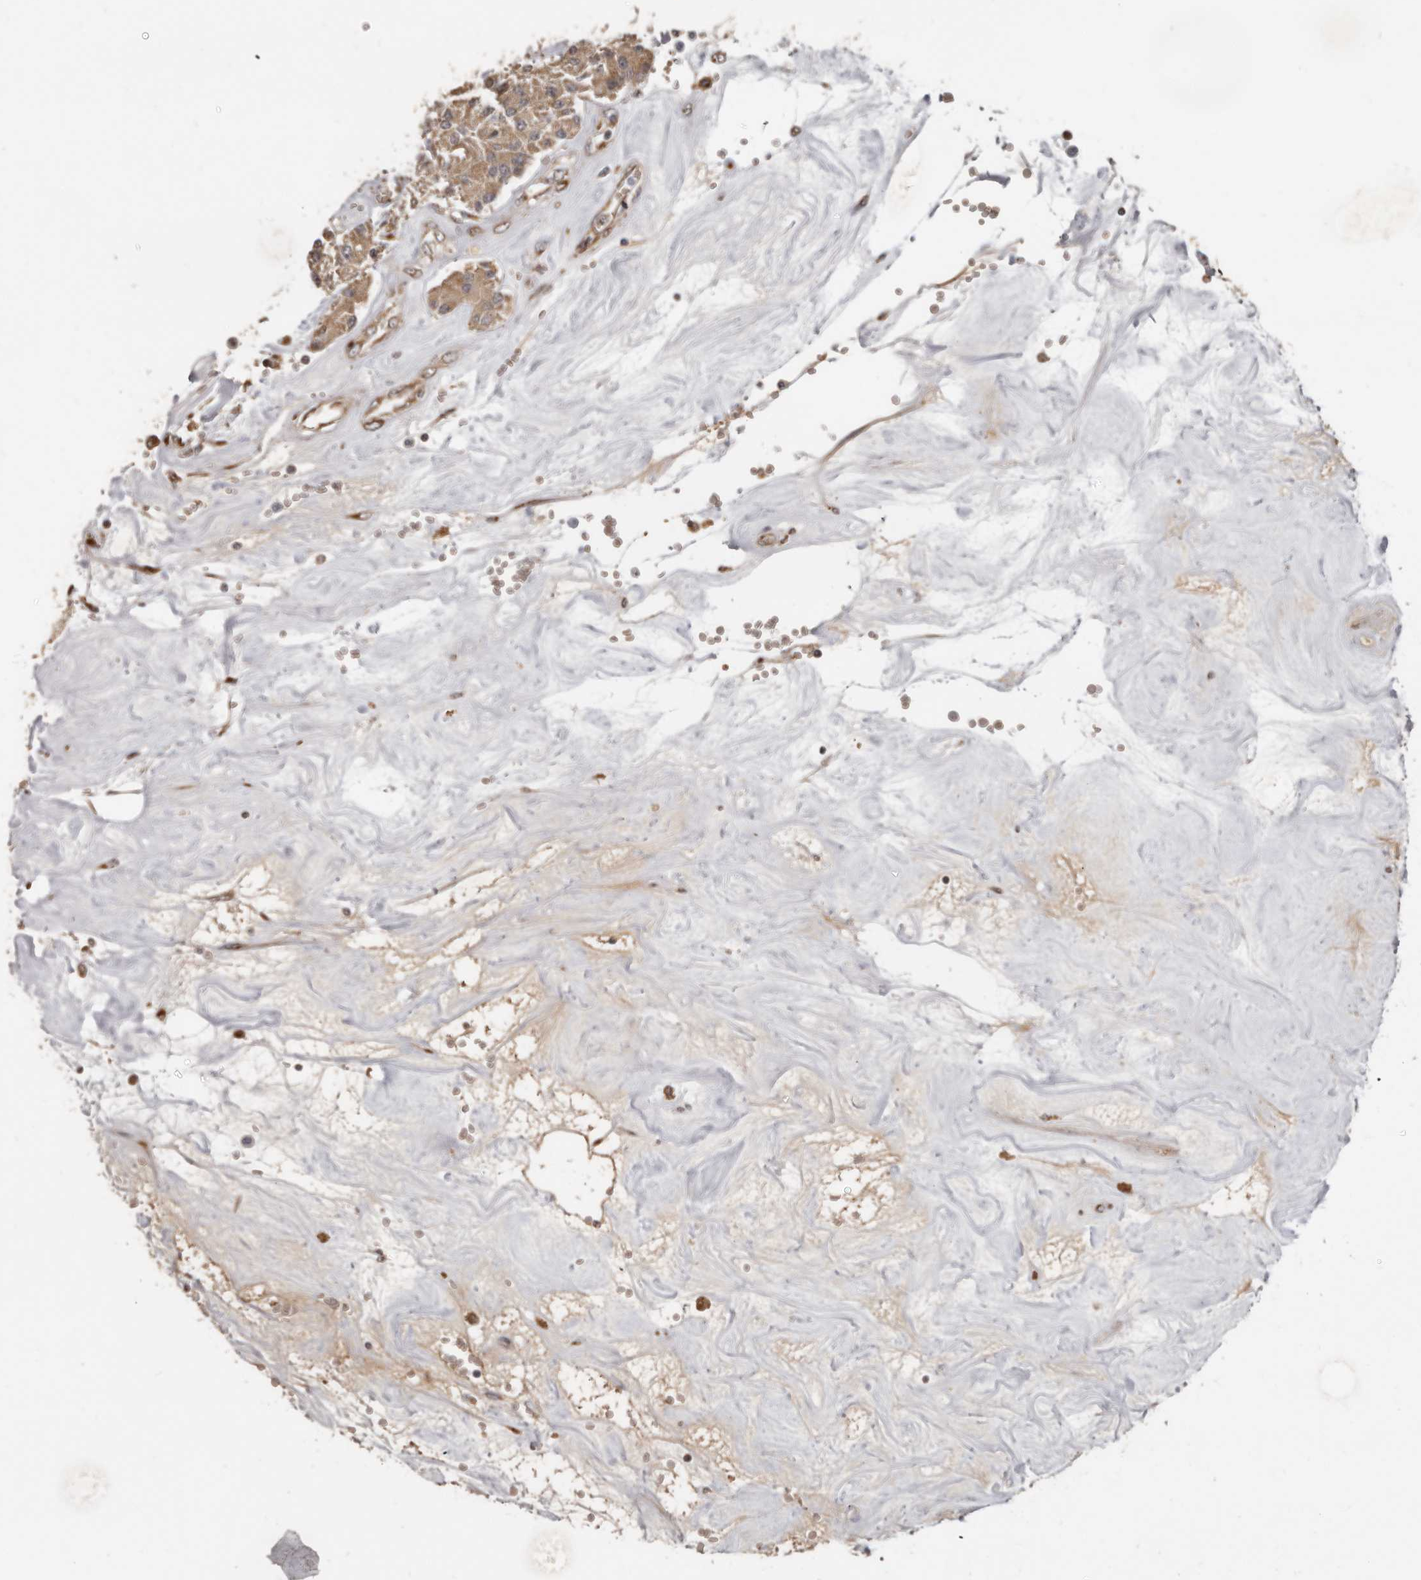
{"staining": {"intensity": "moderate", "quantity": ">75%", "location": "cytoplasmic/membranous"}, "tissue": "carcinoid", "cell_type": "Tumor cells", "image_type": "cancer", "snomed": [{"axis": "morphology", "description": "Carcinoid, malignant, NOS"}, {"axis": "topography", "description": "Pancreas"}], "caption": "Immunohistochemical staining of carcinoid exhibits moderate cytoplasmic/membranous protein staining in approximately >75% of tumor cells. Using DAB (brown) and hematoxylin (blue) stains, captured at high magnification using brightfield microscopy.", "gene": "ENTREP1", "patient": {"sex": "male", "age": 41}}